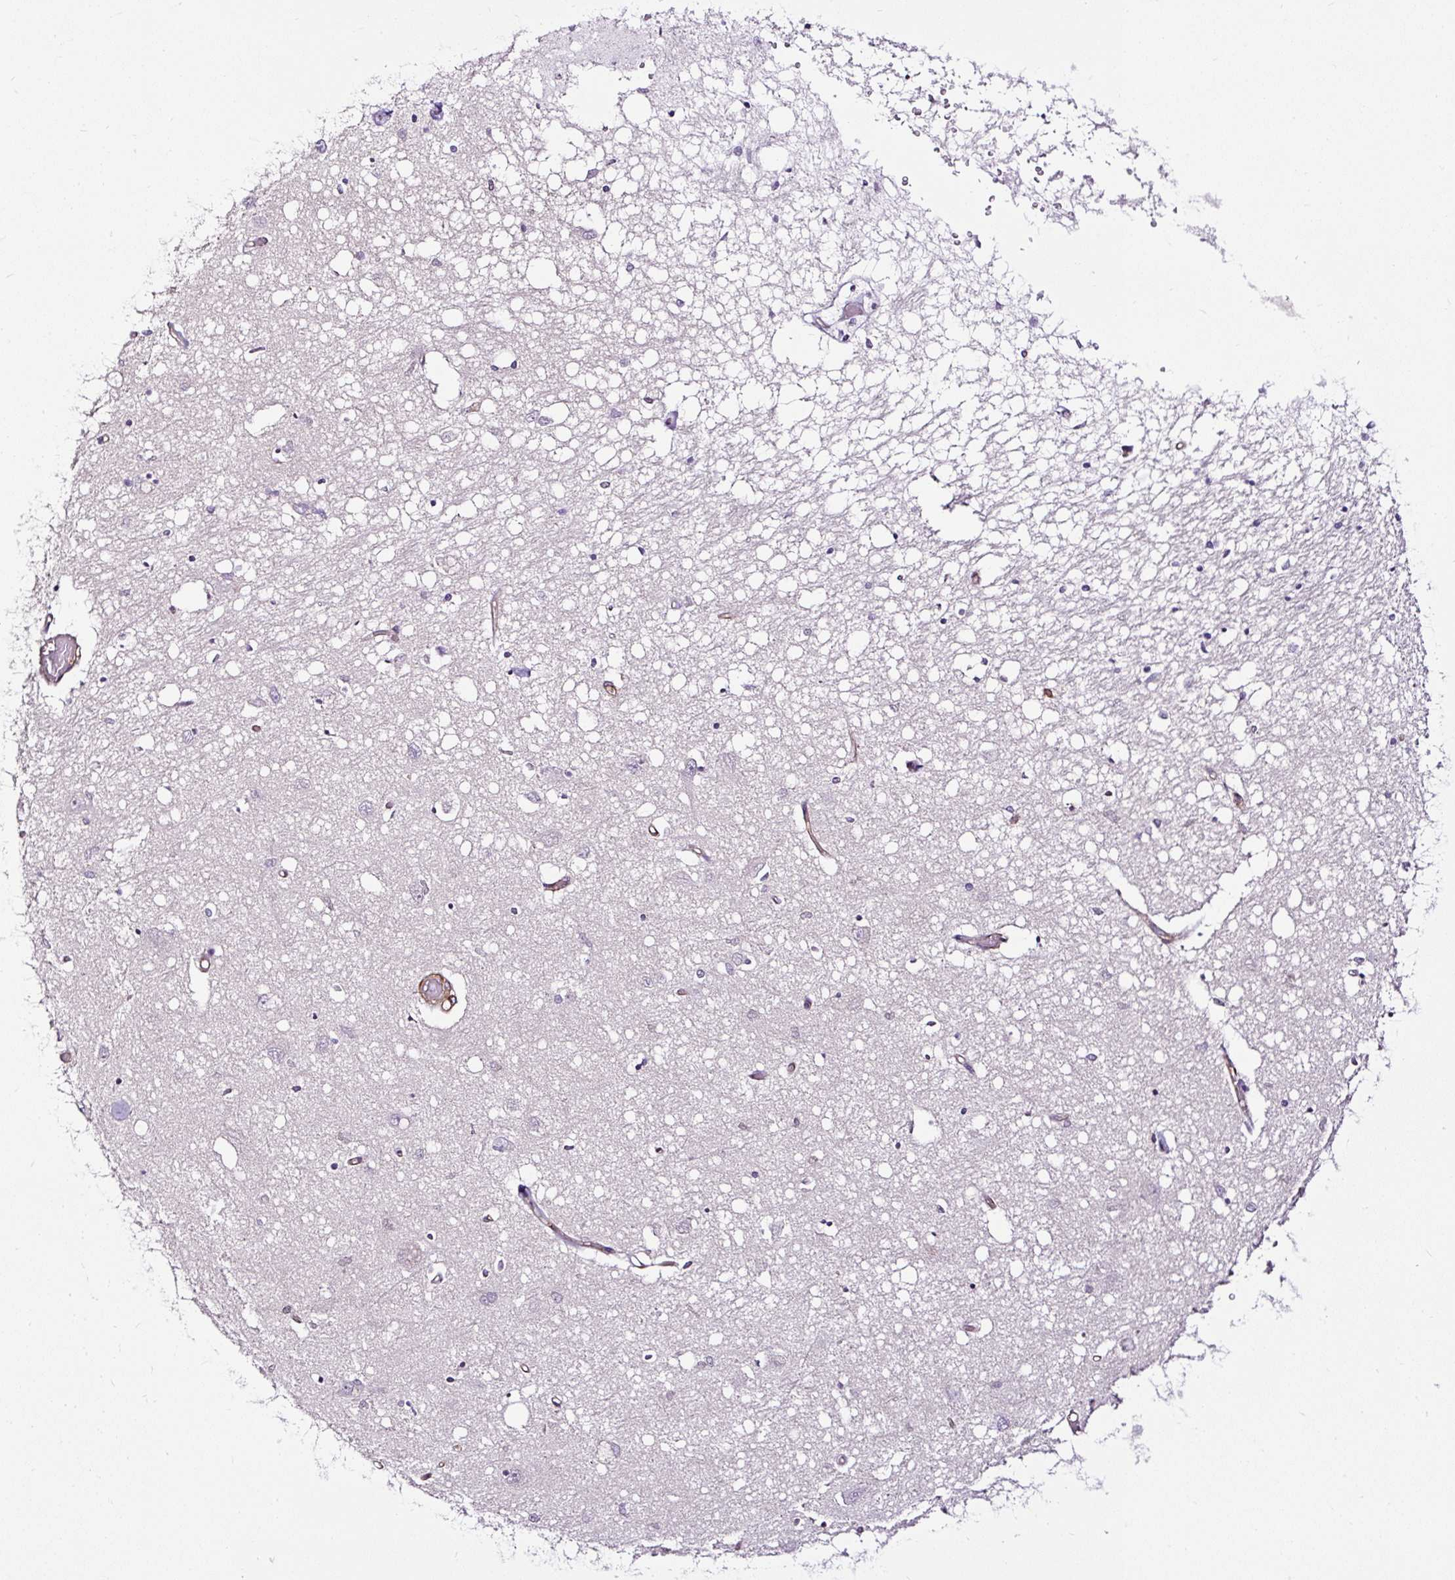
{"staining": {"intensity": "negative", "quantity": "none", "location": "none"}, "tissue": "caudate", "cell_type": "Glial cells", "image_type": "normal", "snomed": [{"axis": "morphology", "description": "Normal tissue, NOS"}, {"axis": "topography", "description": "Lateral ventricle wall"}], "caption": "Normal caudate was stained to show a protein in brown. There is no significant expression in glial cells.", "gene": "SLC7A8", "patient": {"sex": "male", "age": 70}}